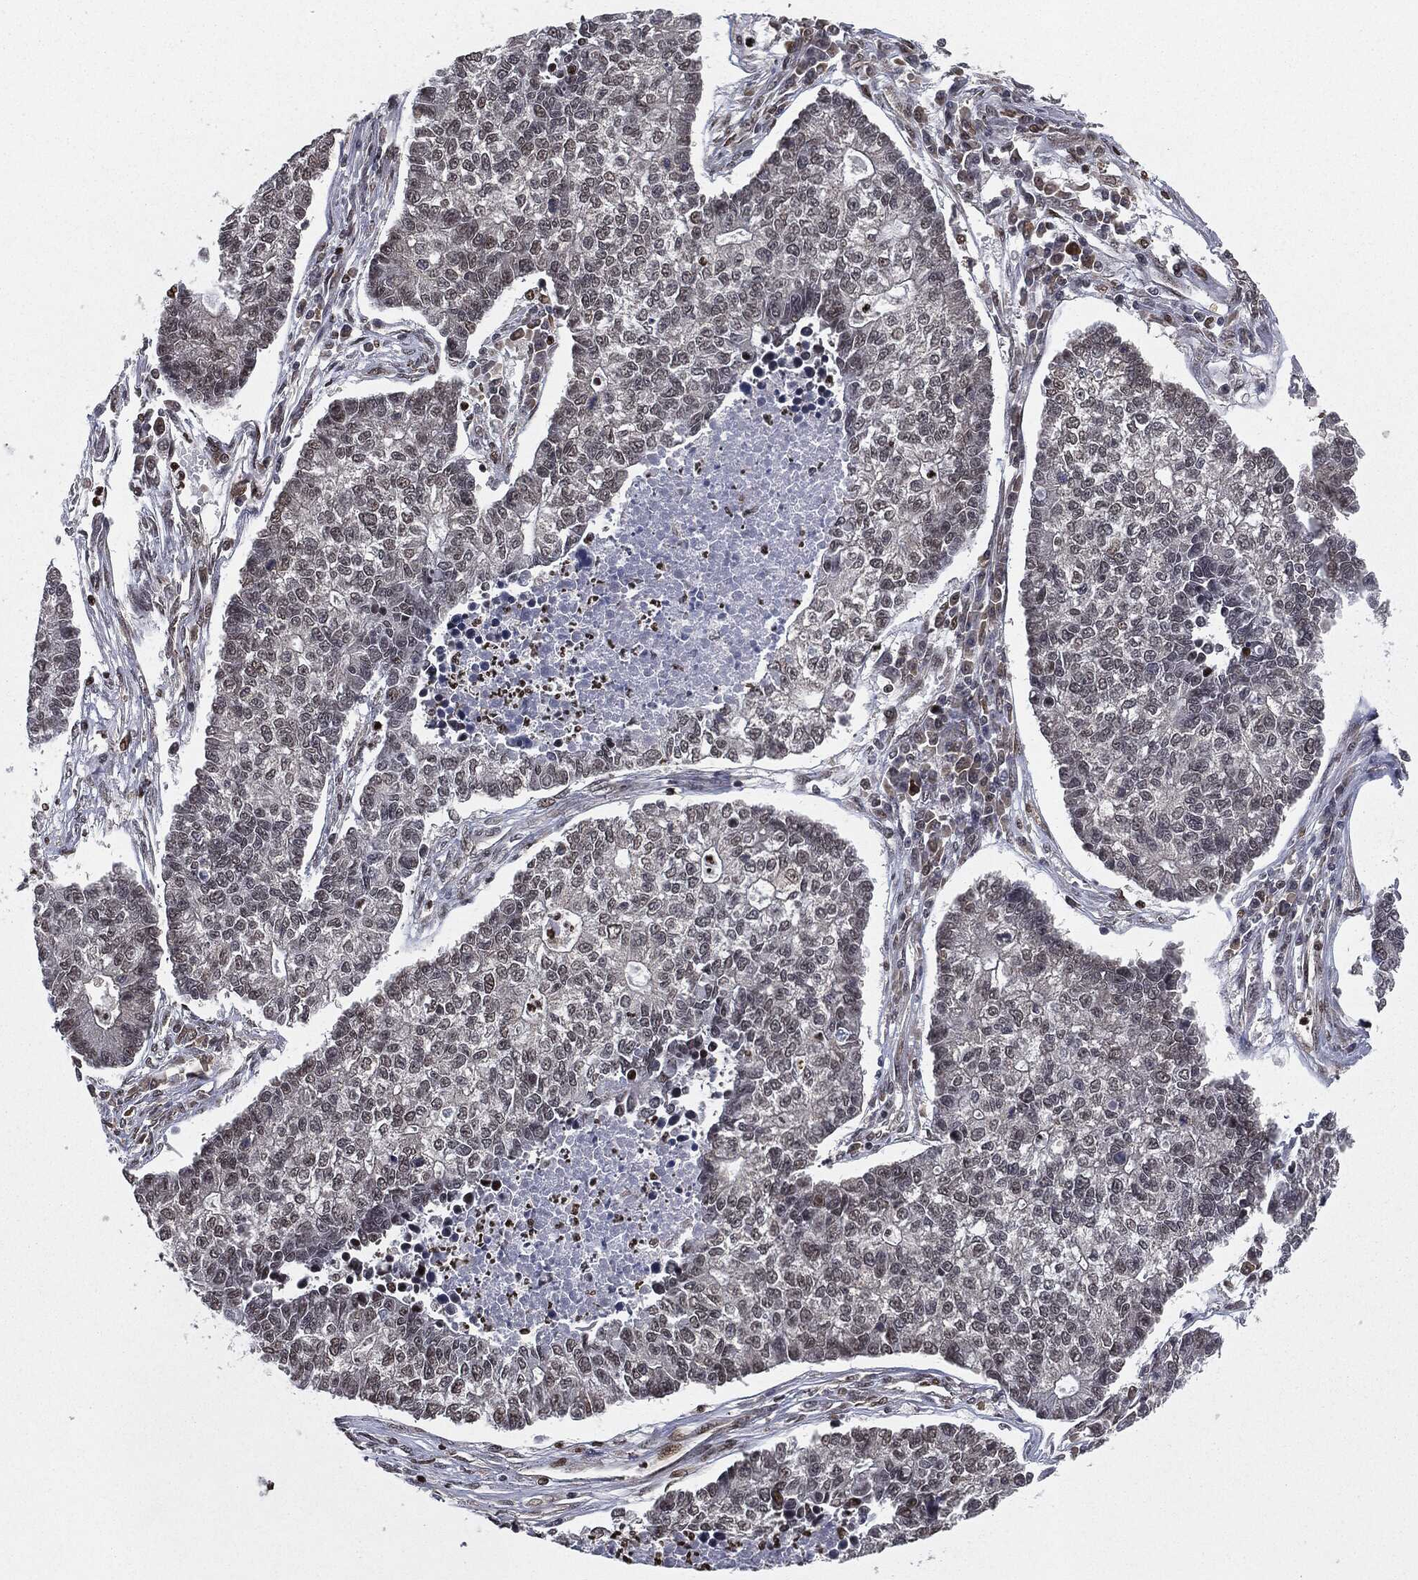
{"staining": {"intensity": "weak", "quantity": "<25%", "location": "nuclear"}, "tissue": "lung cancer", "cell_type": "Tumor cells", "image_type": "cancer", "snomed": [{"axis": "morphology", "description": "Adenocarcinoma, NOS"}, {"axis": "topography", "description": "Lung"}], "caption": "This is an immunohistochemistry (IHC) image of lung cancer. There is no expression in tumor cells.", "gene": "TBC1D22A", "patient": {"sex": "male", "age": 57}}